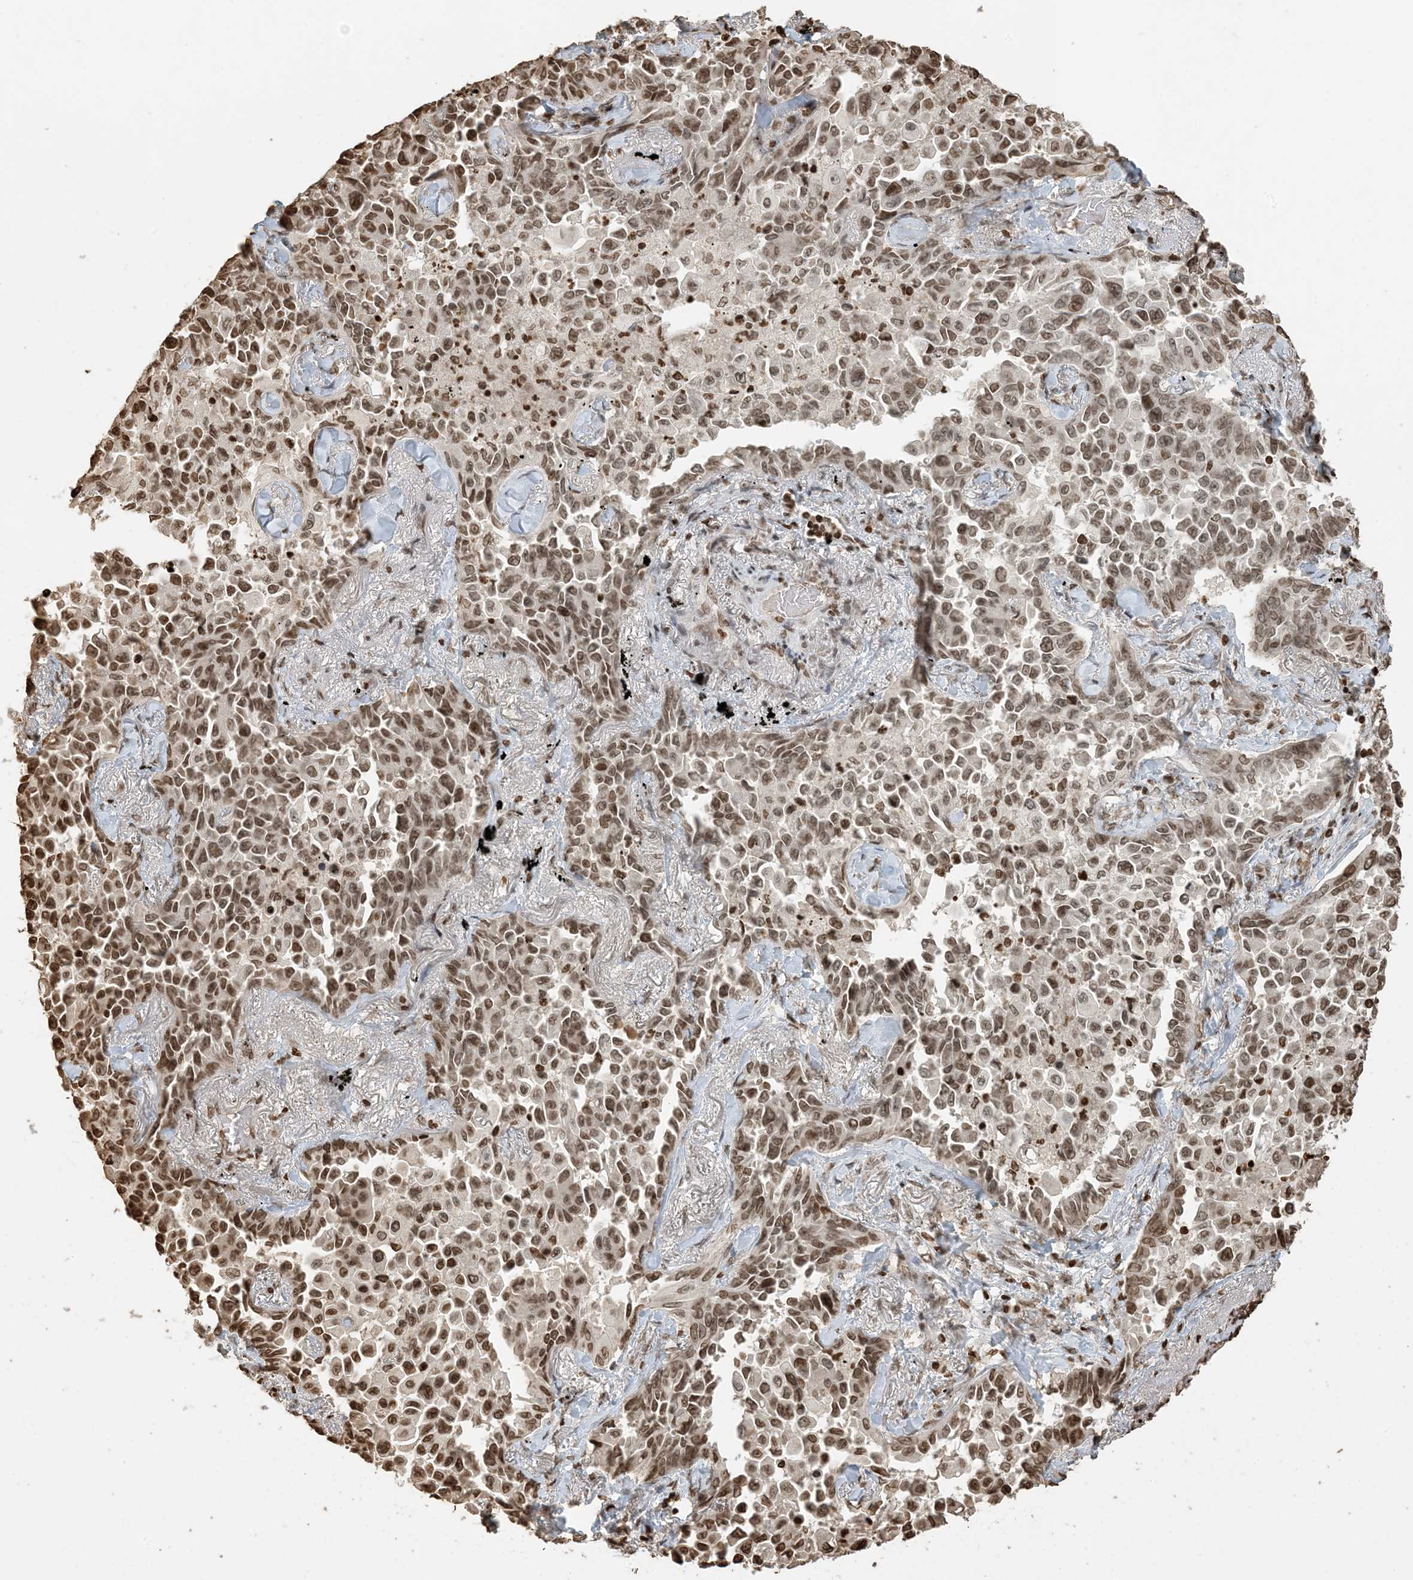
{"staining": {"intensity": "moderate", "quantity": ">75%", "location": "nuclear"}, "tissue": "lung cancer", "cell_type": "Tumor cells", "image_type": "cancer", "snomed": [{"axis": "morphology", "description": "Adenocarcinoma, NOS"}, {"axis": "topography", "description": "Lung"}], "caption": "Adenocarcinoma (lung) was stained to show a protein in brown. There is medium levels of moderate nuclear expression in approximately >75% of tumor cells.", "gene": "H3-3B", "patient": {"sex": "female", "age": 67}}